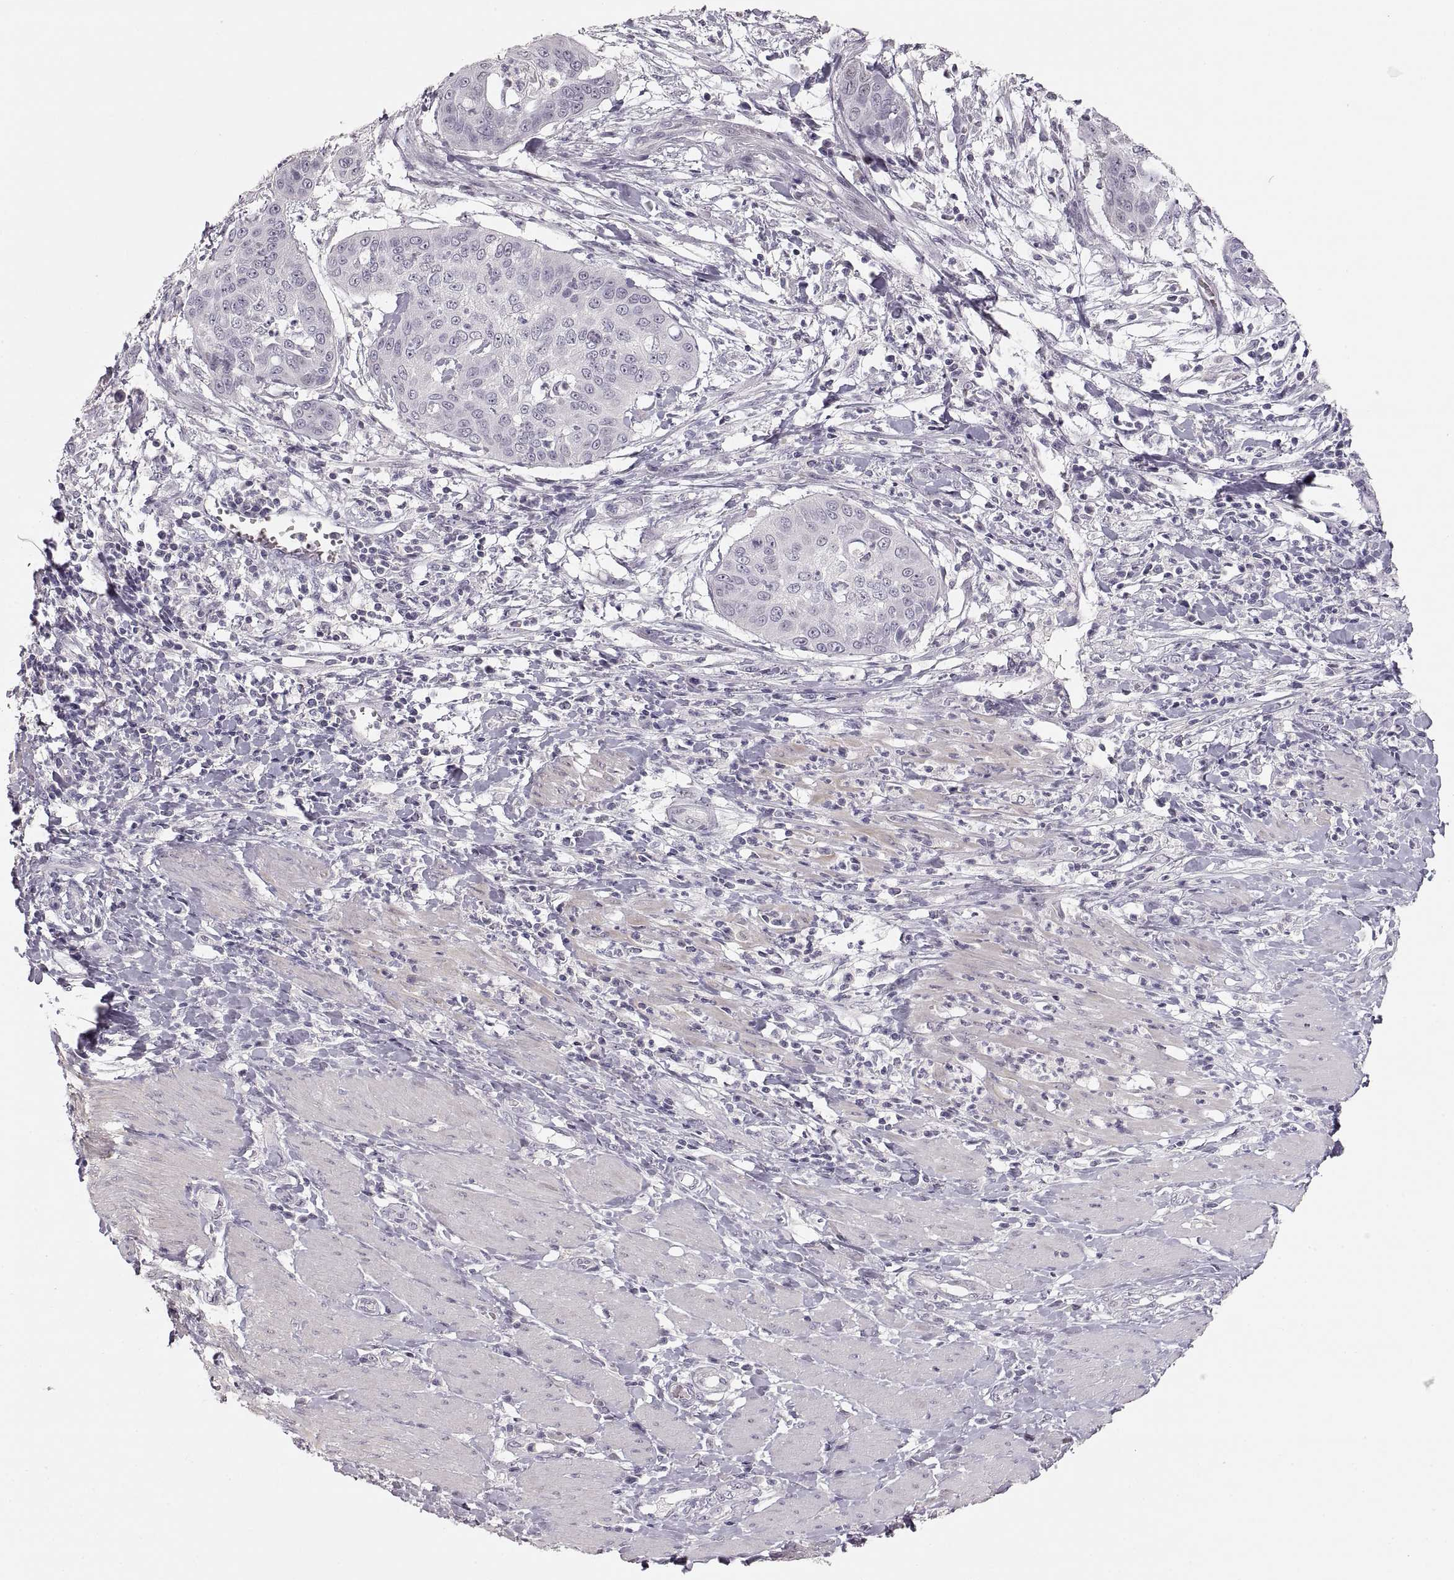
{"staining": {"intensity": "negative", "quantity": "none", "location": "none"}, "tissue": "cervical cancer", "cell_type": "Tumor cells", "image_type": "cancer", "snomed": [{"axis": "morphology", "description": "Squamous cell carcinoma, NOS"}, {"axis": "topography", "description": "Cervix"}], "caption": "High power microscopy histopathology image of an immunohistochemistry histopathology image of squamous cell carcinoma (cervical), revealing no significant staining in tumor cells.", "gene": "PCSK2", "patient": {"sex": "female", "age": 39}}